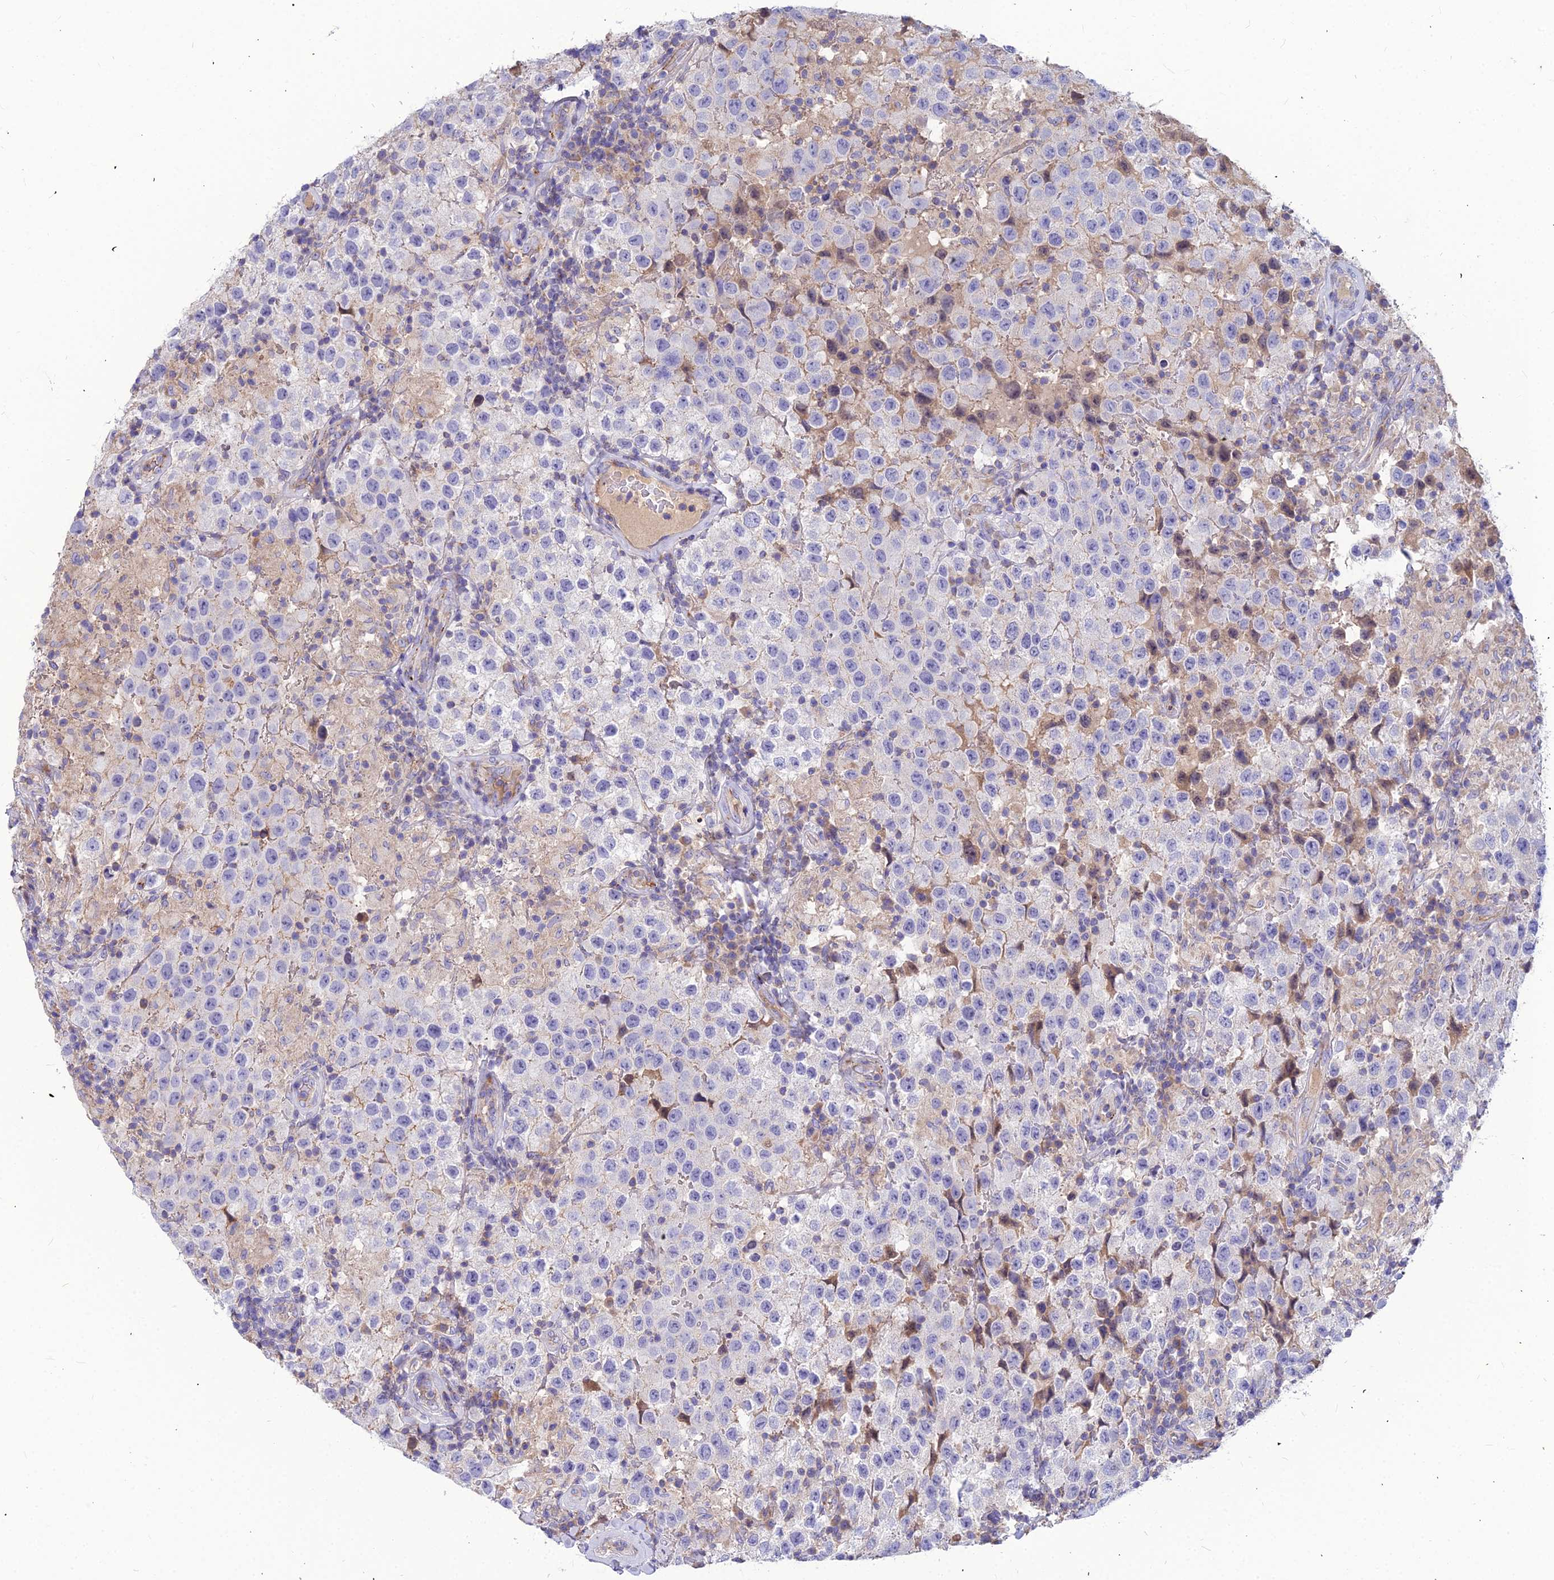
{"staining": {"intensity": "negative", "quantity": "none", "location": "none"}, "tissue": "testis cancer", "cell_type": "Tumor cells", "image_type": "cancer", "snomed": [{"axis": "morphology", "description": "Seminoma, NOS"}, {"axis": "morphology", "description": "Carcinoma, Embryonal, NOS"}, {"axis": "topography", "description": "Testis"}], "caption": "DAB immunohistochemical staining of seminoma (testis) displays no significant staining in tumor cells.", "gene": "ASPHD1", "patient": {"sex": "male", "age": 41}}